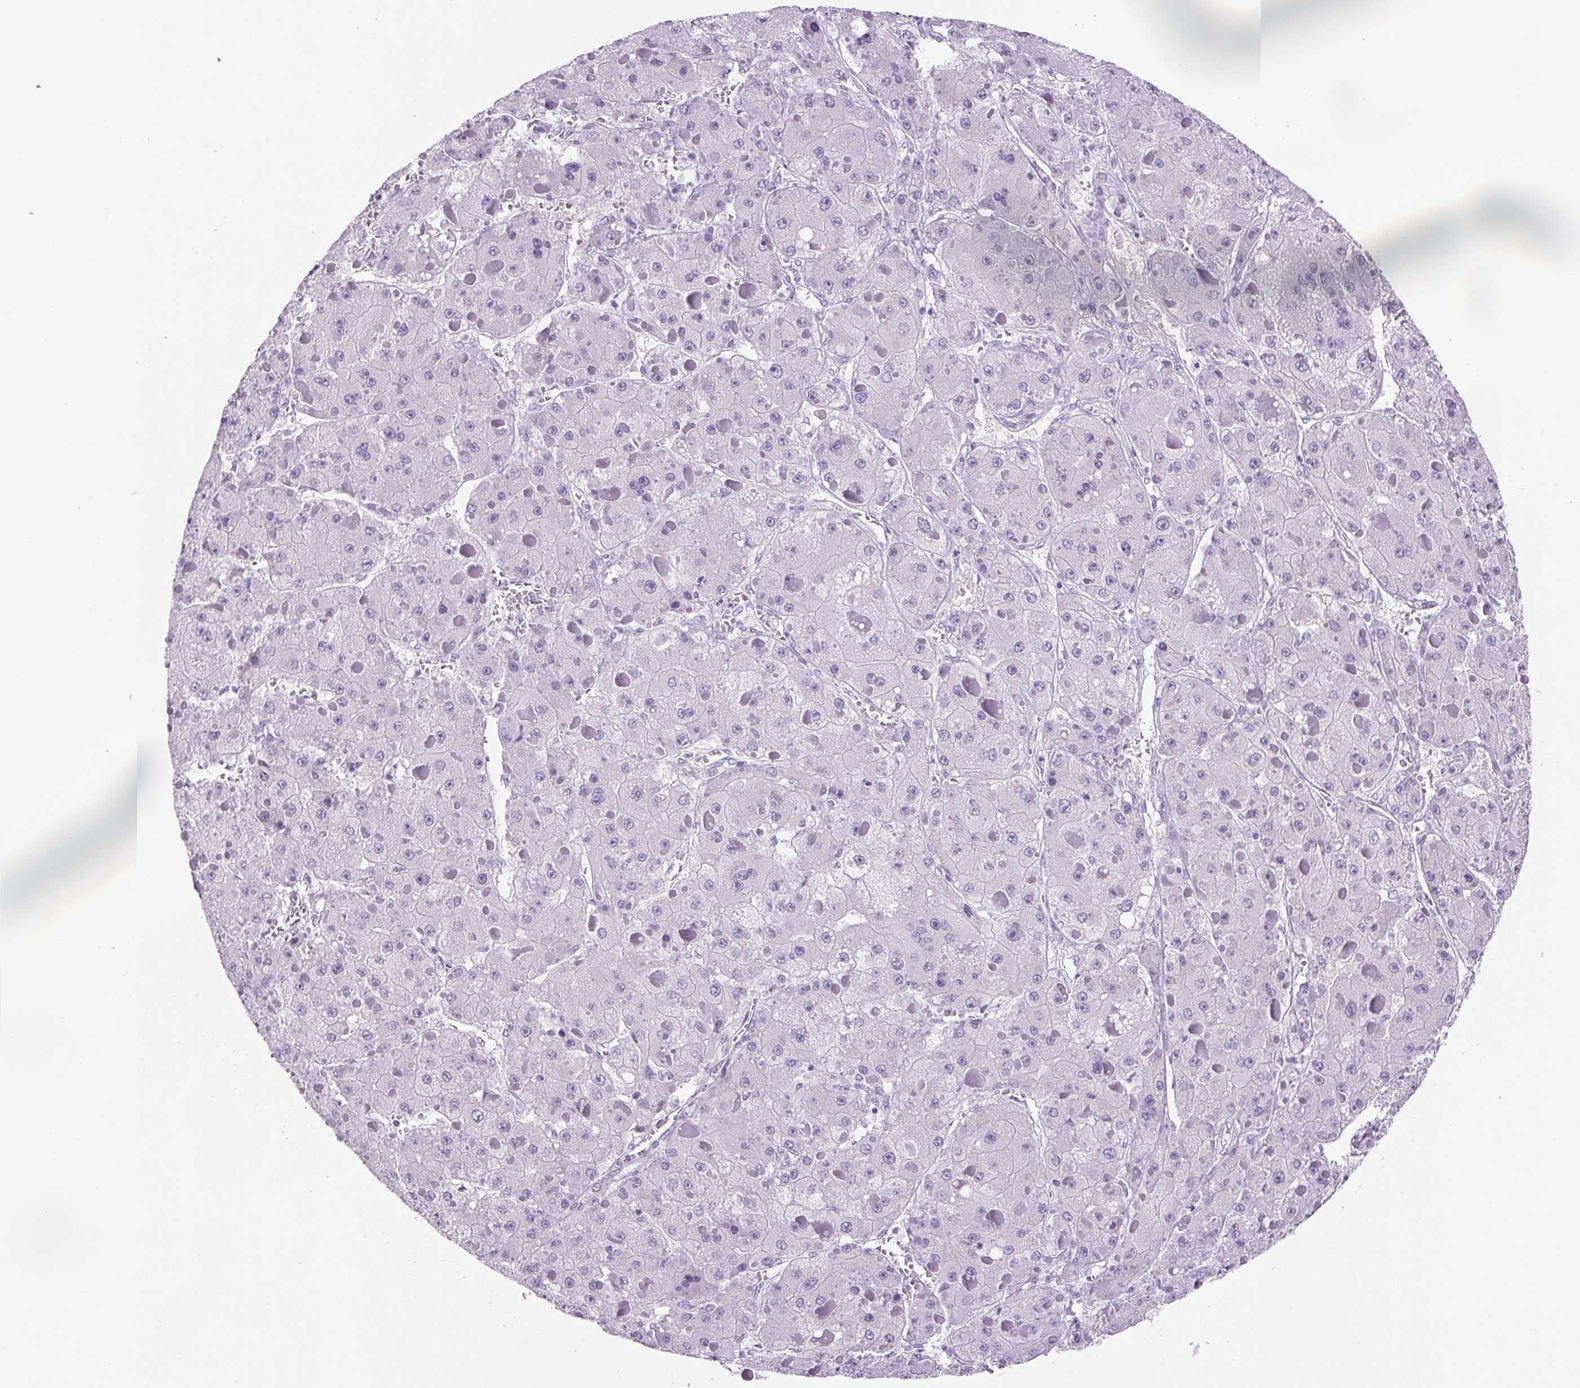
{"staining": {"intensity": "negative", "quantity": "none", "location": "none"}, "tissue": "liver cancer", "cell_type": "Tumor cells", "image_type": "cancer", "snomed": [{"axis": "morphology", "description": "Carcinoma, Hepatocellular, NOS"}, {"axis": "topography", "description": "Liver"}], "caption": "The immunohistochemistry micrograph has no significant staining in tumor cells of liver cancer tissue.", "gene": "PRRT1", "patient": {"sex": "female", "age": 73}}